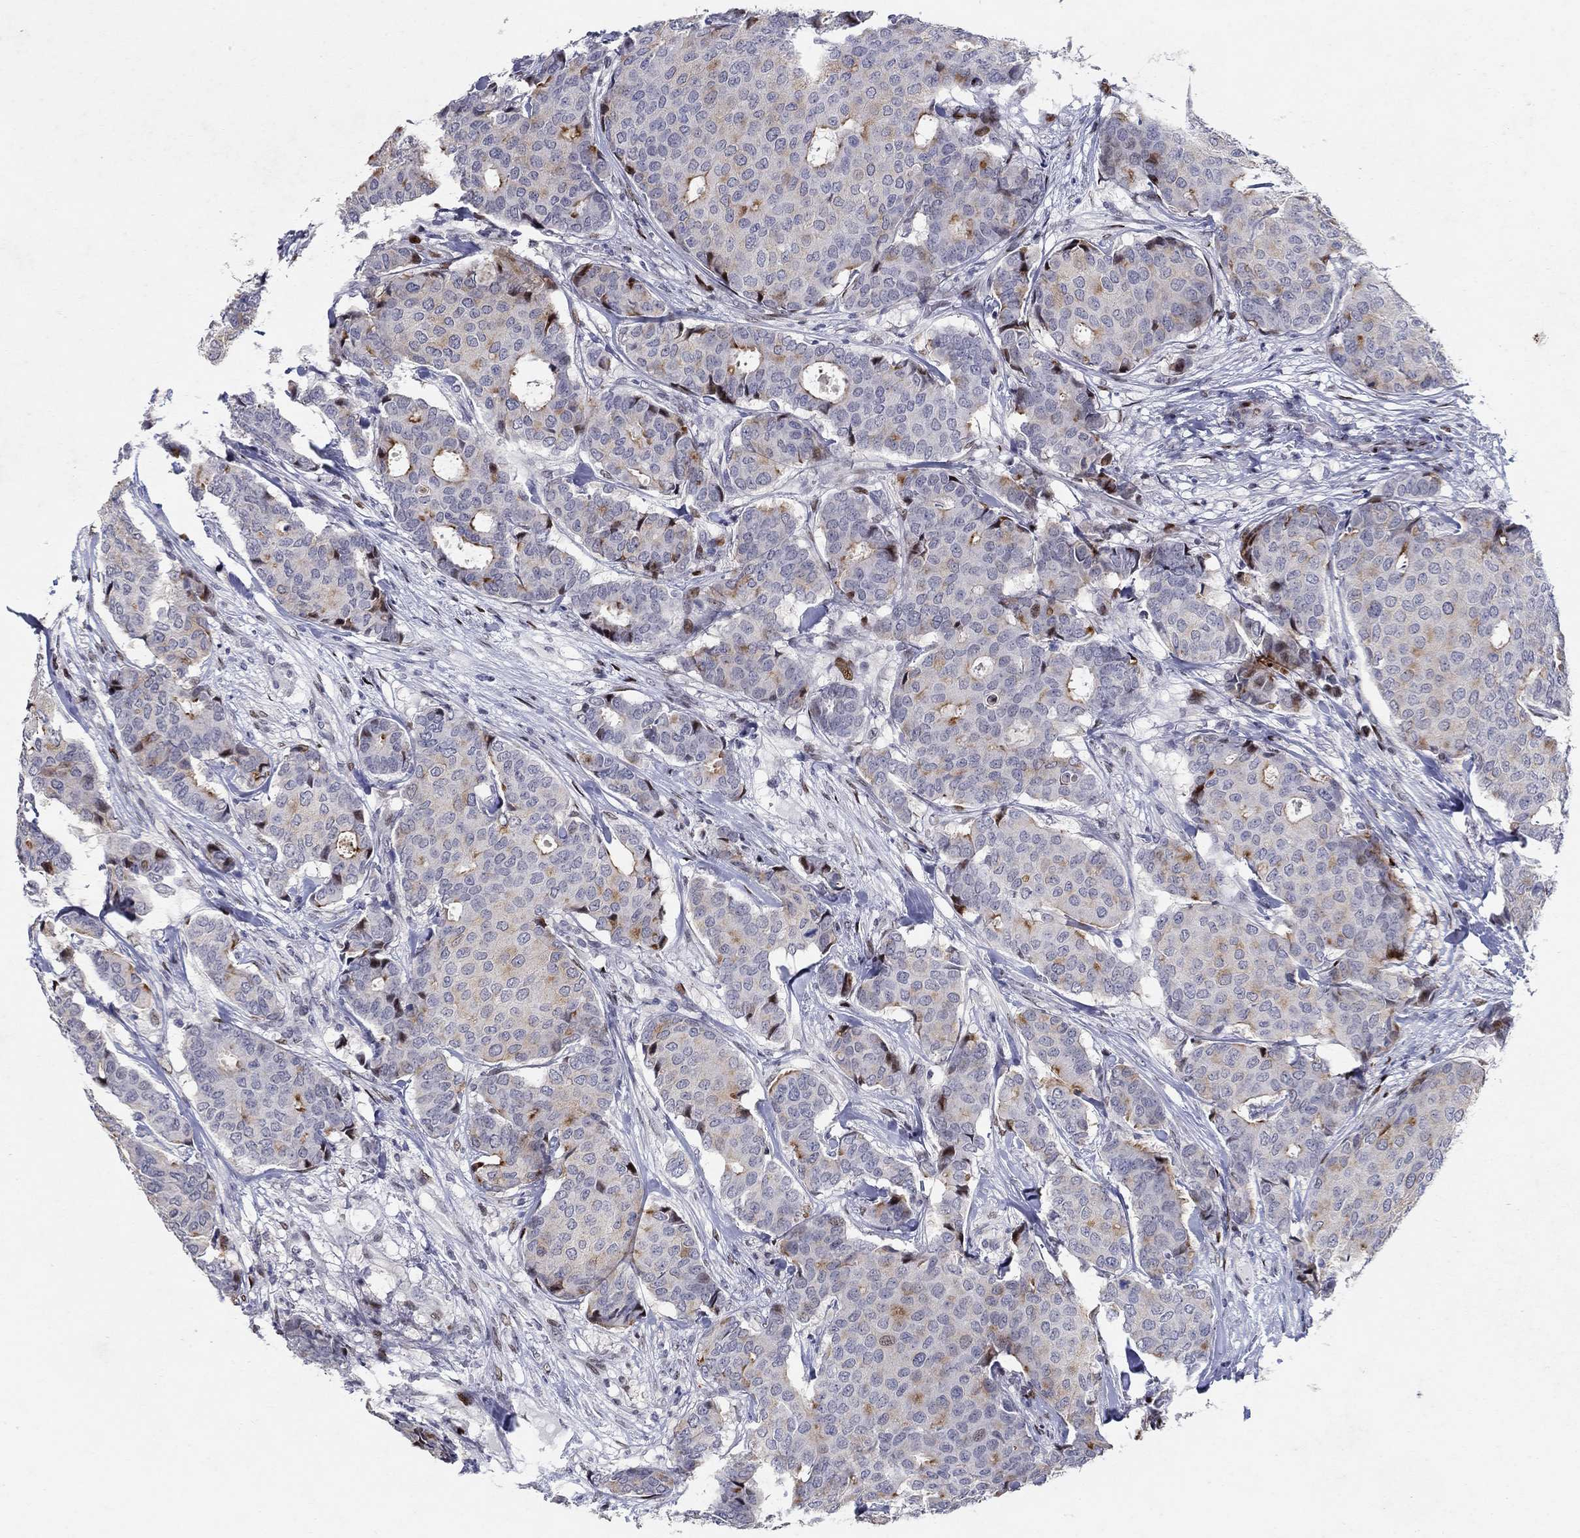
{"staining": {"intensity": "moderate", "quantity": "25%-75%", "location": "cytoplasmic/membranous"}, "tissue": "breast cancer", "cell_type": "Tumor cells", "image_type": "cancer", "snomed": [{"axis": "morphology", "description": "Duct carcinoma"}, {"axis": "topography", "description": "Breast"}], "caption": "The micrograph demonstrates immunohistochemical staining of invasive ductal carcinoma (breast). There is moderate cytoplasmic/membranous positivity is identified in approximately 25%-75% of tumor cells.", "gene": "RAPGEF5", "patient": {"sex": "female", "age": 75}}